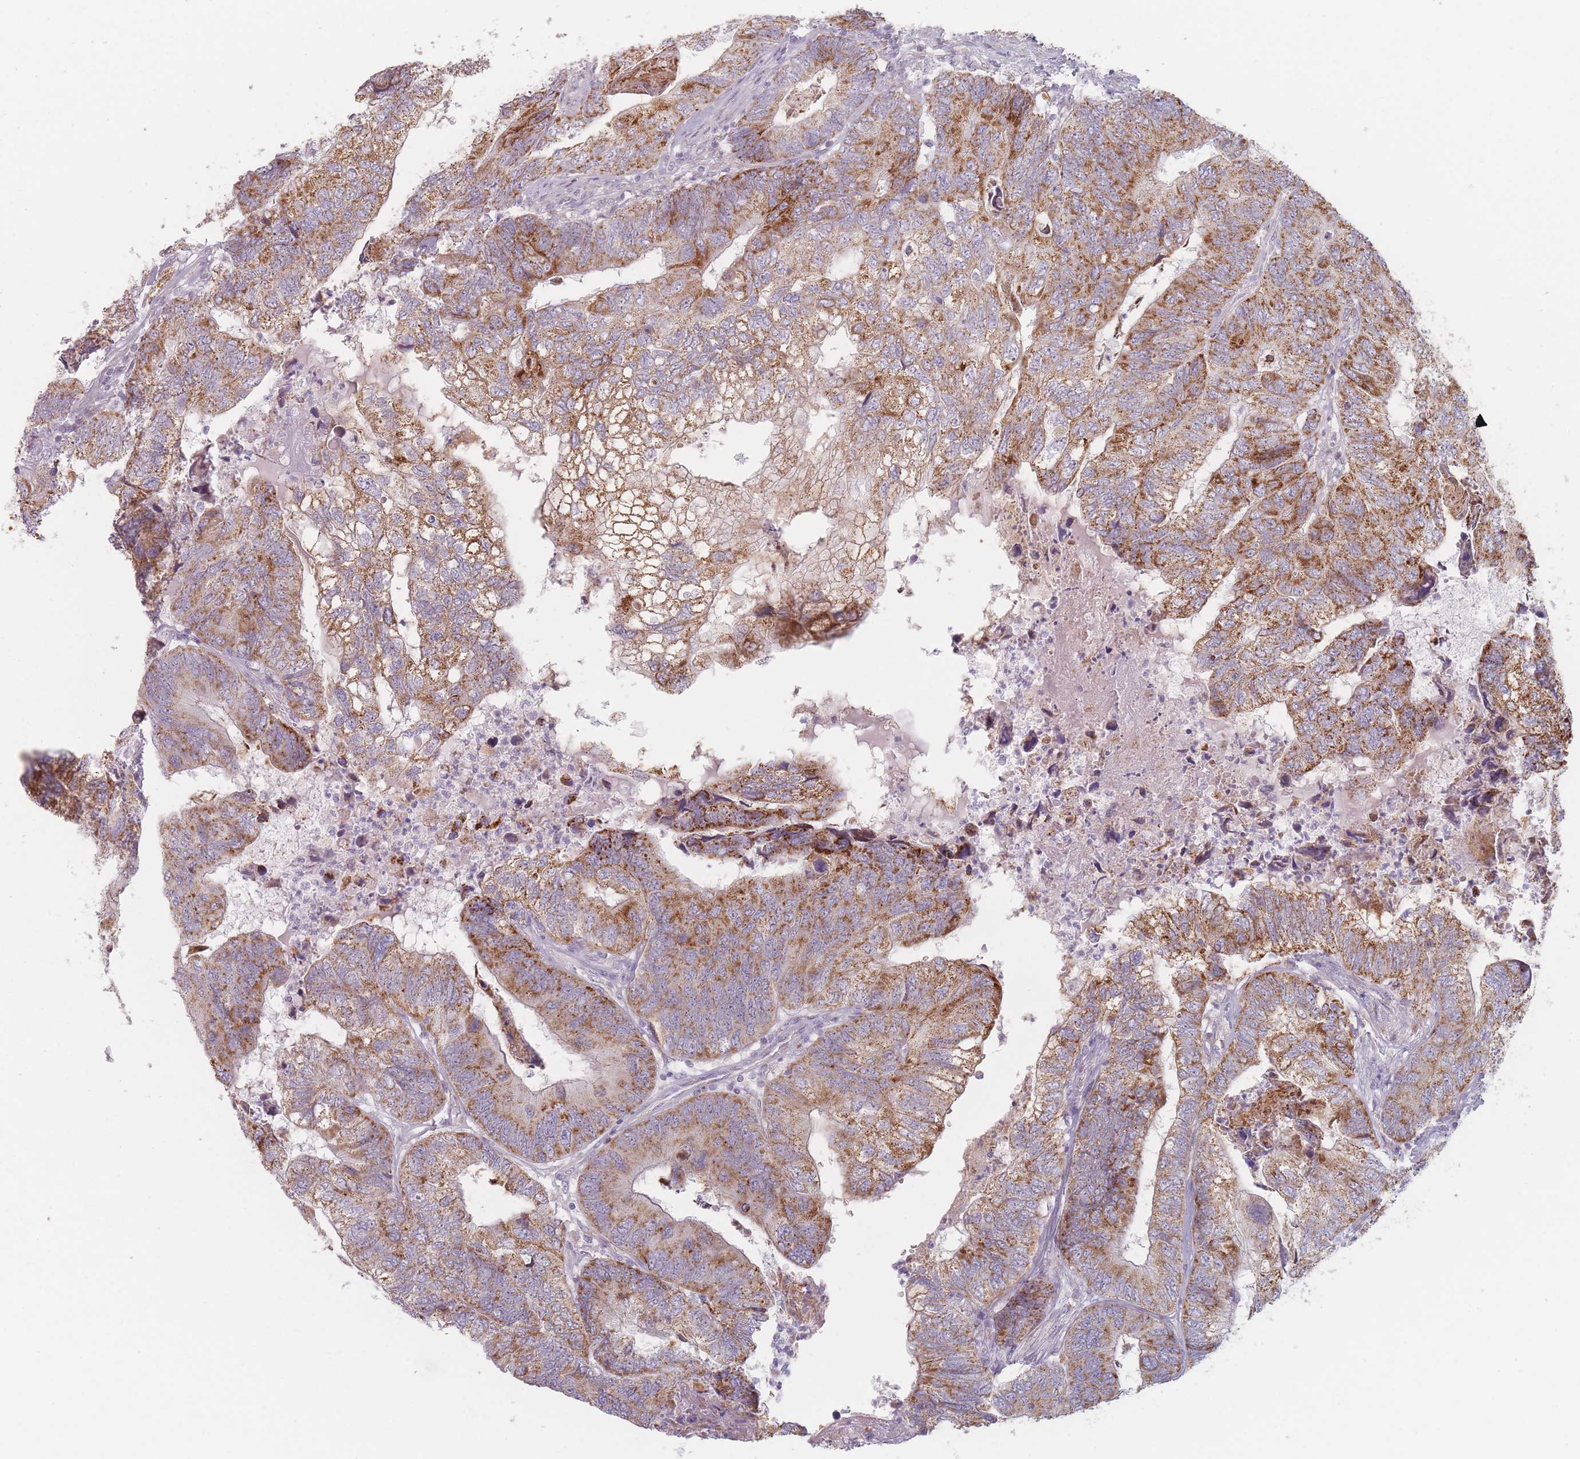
{"staining": {"intensity": "moderate", "quantity": ">75%", "location": "cytoplasmic/membranous"}, "tissue": "colorectal cancer", "cell_type": "Tumor cells", "image_type": "cancer", "snomed": [{"axis": "morphology", "description": "Adenocarcinoma, NOS"}, {"axis": "topography", "description": "Colon"}], "caption": "Protein staining of colorectal cancer (adenocarcinoma) tissue demonstrates moderate cytoplasmic/membranous staining in about >75% of tumor cells.", "gene": "ESRP2", "patient": {"sex": "female", "age": 67}}